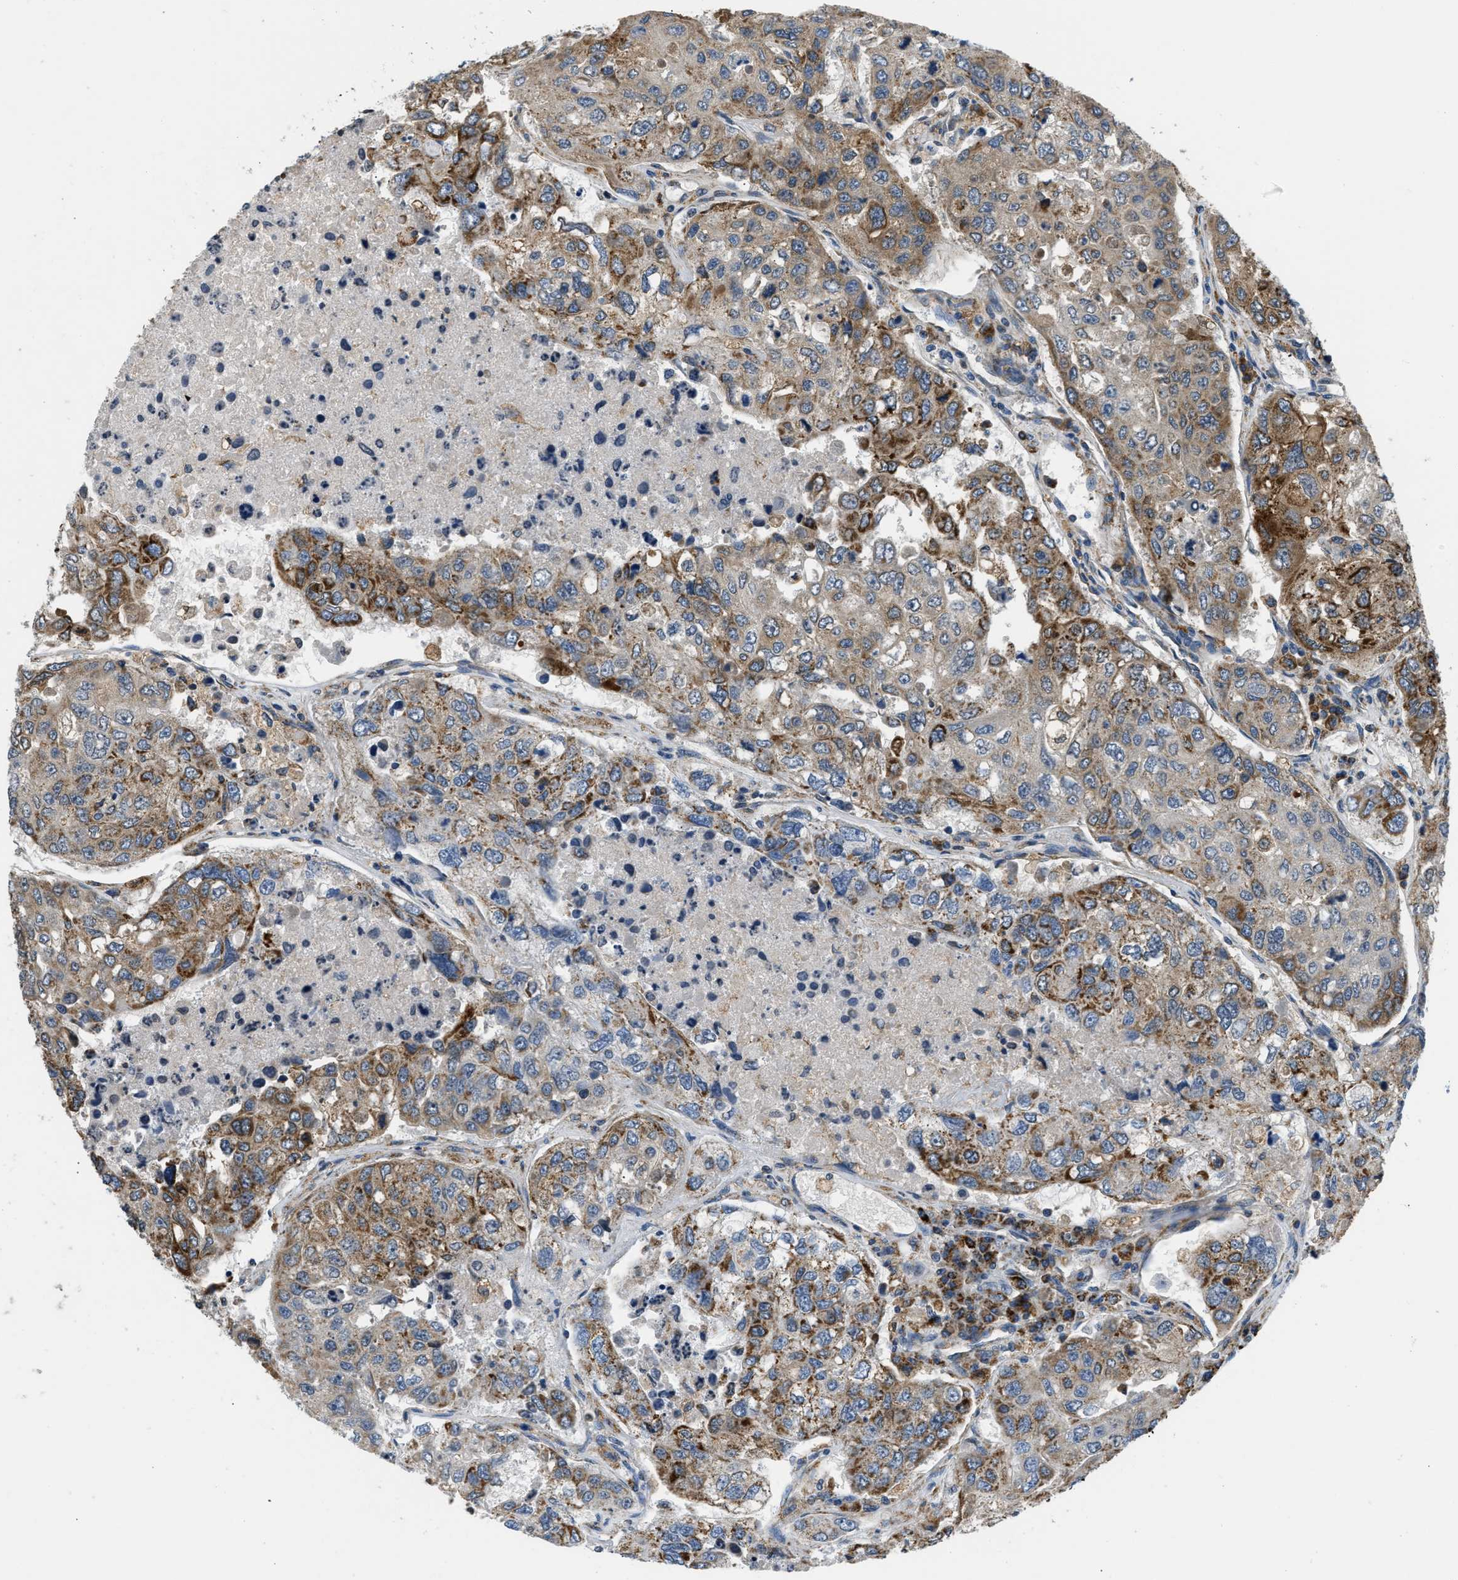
{"staining": {"intensity": "moderate", "quantity": ">75%", "location": "cytoplasmic/membranous"}, "tissue": "urothelial cancer", "cell_type": "Tumor cells", "image_type": "cancer", "snomed": [{"axis": "morphology", "description": "Urothelial carcinoma, High grade"}, {"axis": "topography", "description": "Lymph node"}, {"axis": "topography", "description": "Urinary bladder"}], "caption": "Tumor cells display medium levels of moderate cytoplasmic/membranous positivity in approximately >75% of cells in urothelial cancer.", "gene": "ACADVL", "patient": {"sex": "male", "age": 51}}